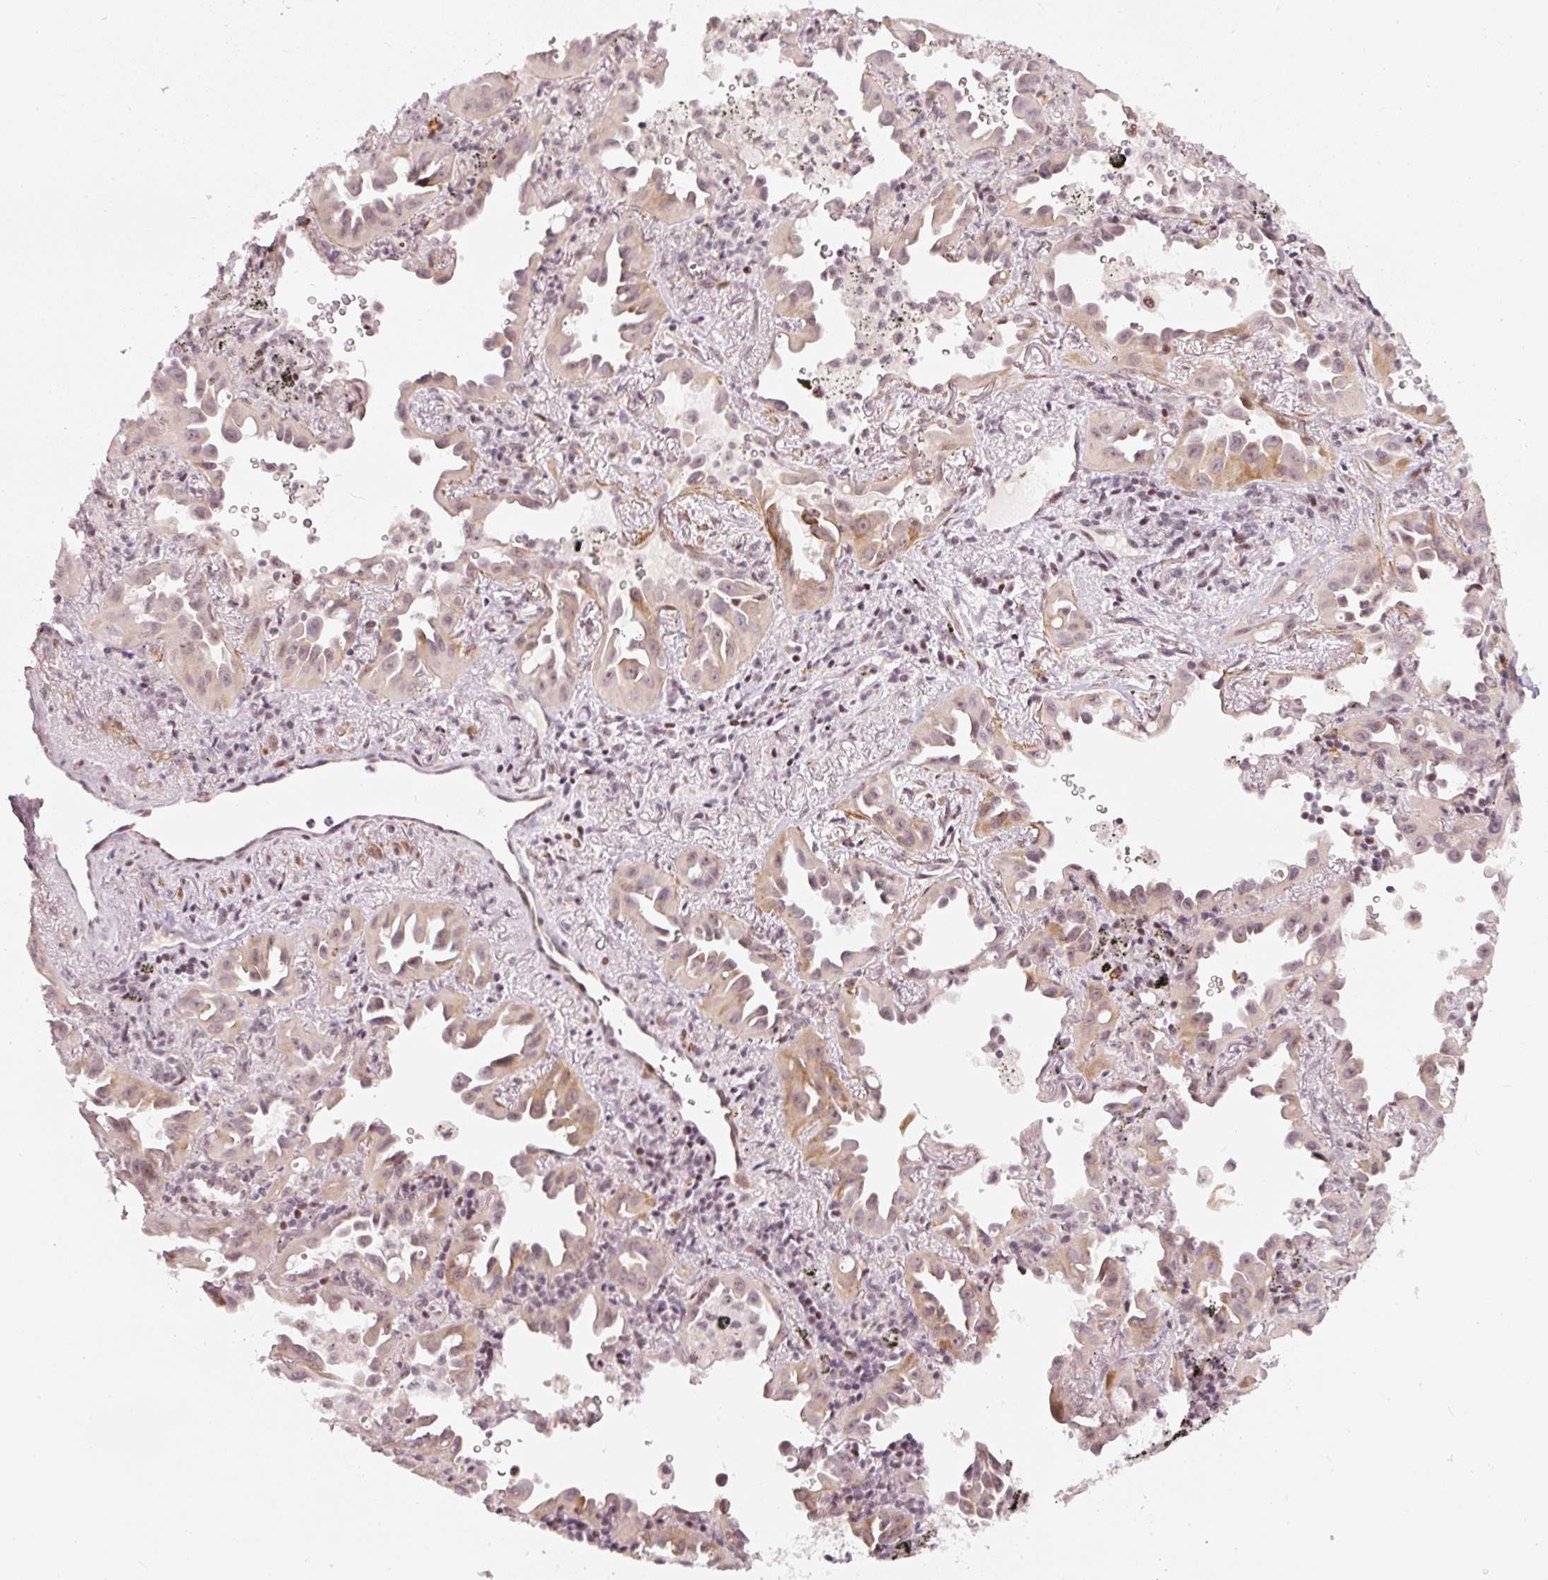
{"staining": {"intensity": "weak", "quantity": ">75%", "location": "cytoplasmic/membranous,nuclear"}, "tissue": "lung cancer", "cell_type": "Tumor cells", "image_type": "cancer", "snomed": [{"axis": "morphology", "description": "Adenocarcinoma, NOS"}, {"axis": "topography", "description": "Lung"}], "caption": "Brown immunohistochemical staining in human adenocarcinoma (lung) shows weak cytoplasmic/membranous and nuclear staining in about >75% of tumor cells.", "gene": "MXRA8", "patient": {"sex": "male", "age": 68}}